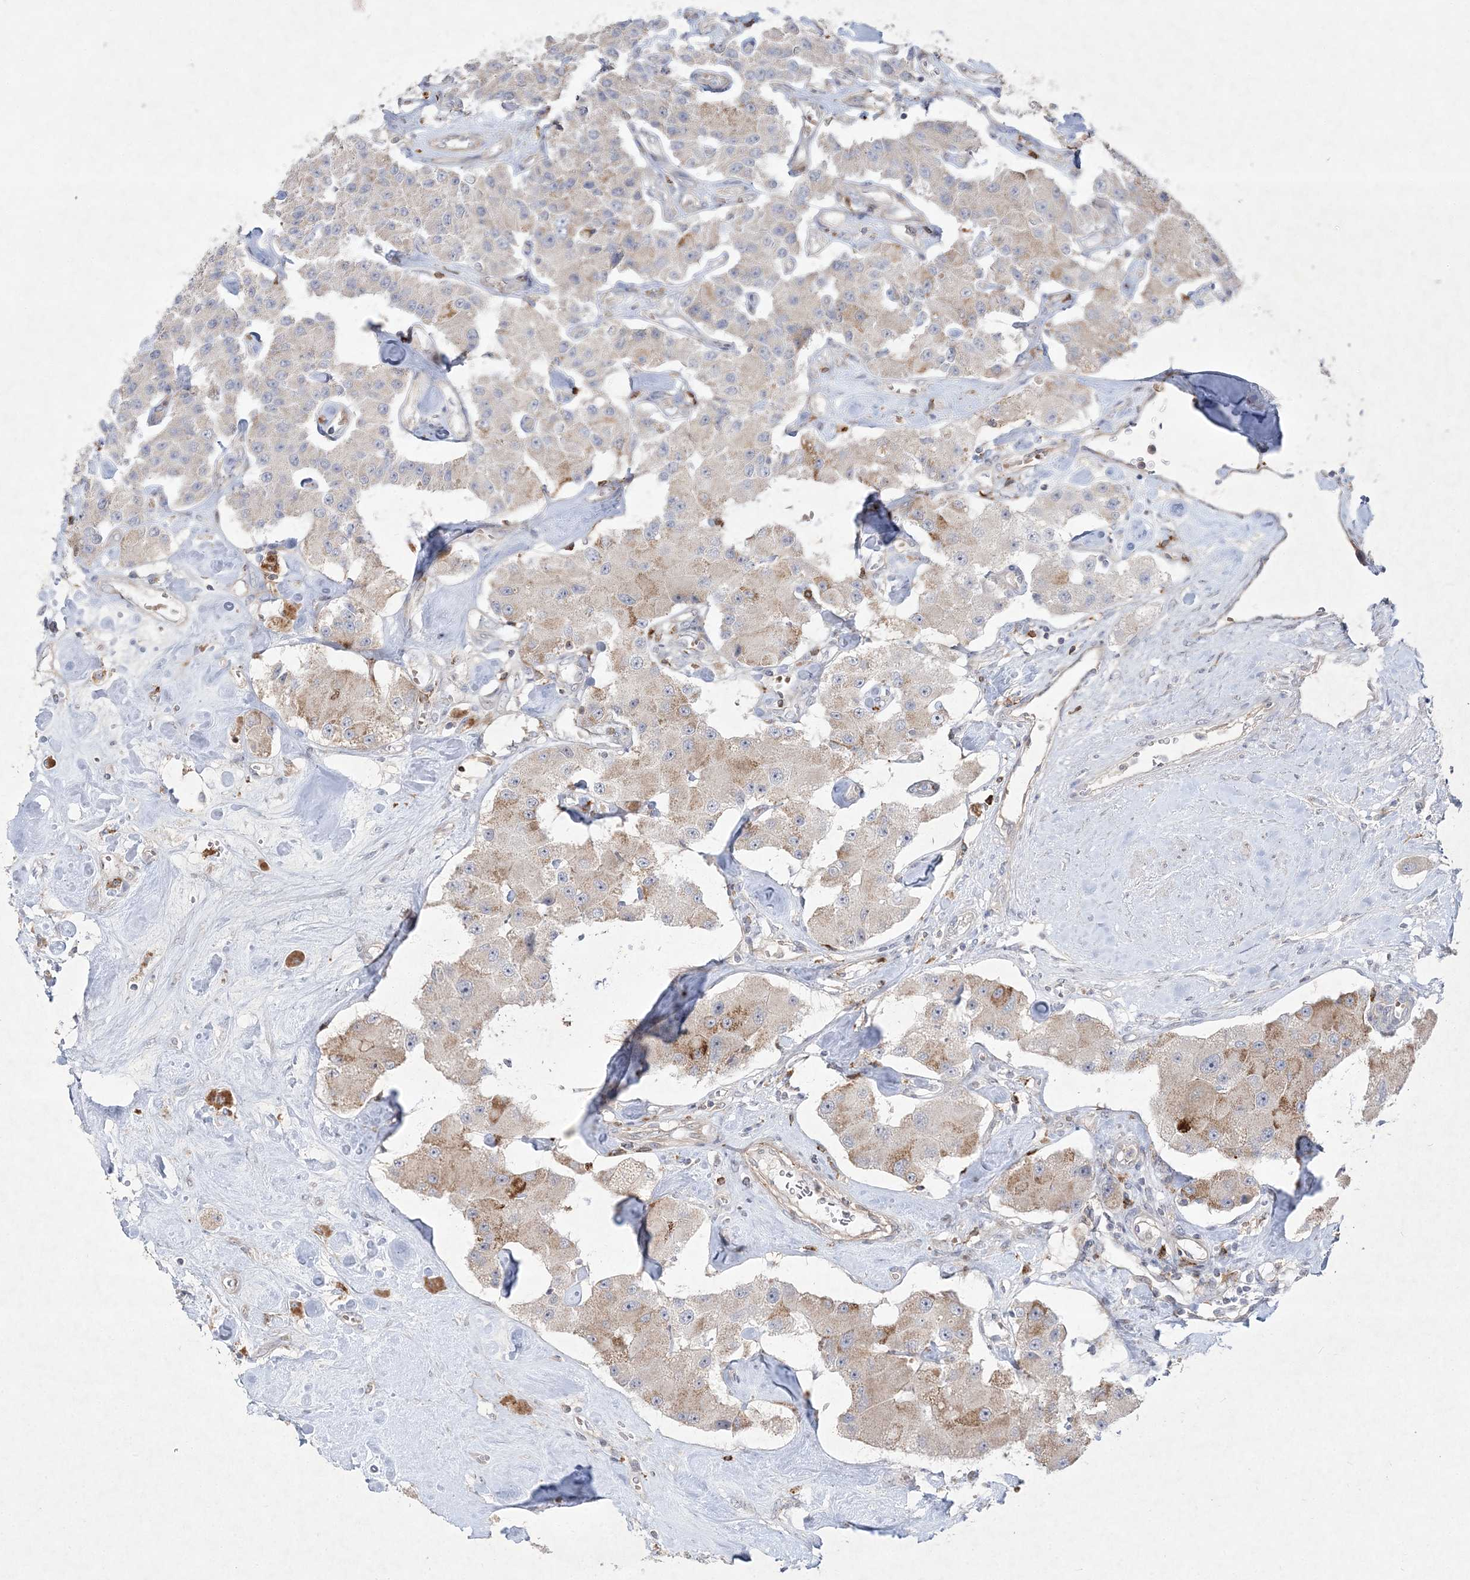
{"staining": {"intensity": "moderate", "quantity": "<25%", "location": "cytoplasmic/membranous"}, "tissue": "carcinoid", "cell_type": "Tumor cells", "image_type": "cancer", "snomed": [{"axis": "morphology", "description": "Carcinoid, malignant, NOS"}, {"axis": "topography", "description": "Pancreas"}], "caption": "There is low levels of moderate cytoplasmic/membranous staining in tumor cells of carcinoid, as demonstrated by immunohistochemical staining (brown color).", "gene": "CLNK", "patient": {"sex": "male", "age": 41}}